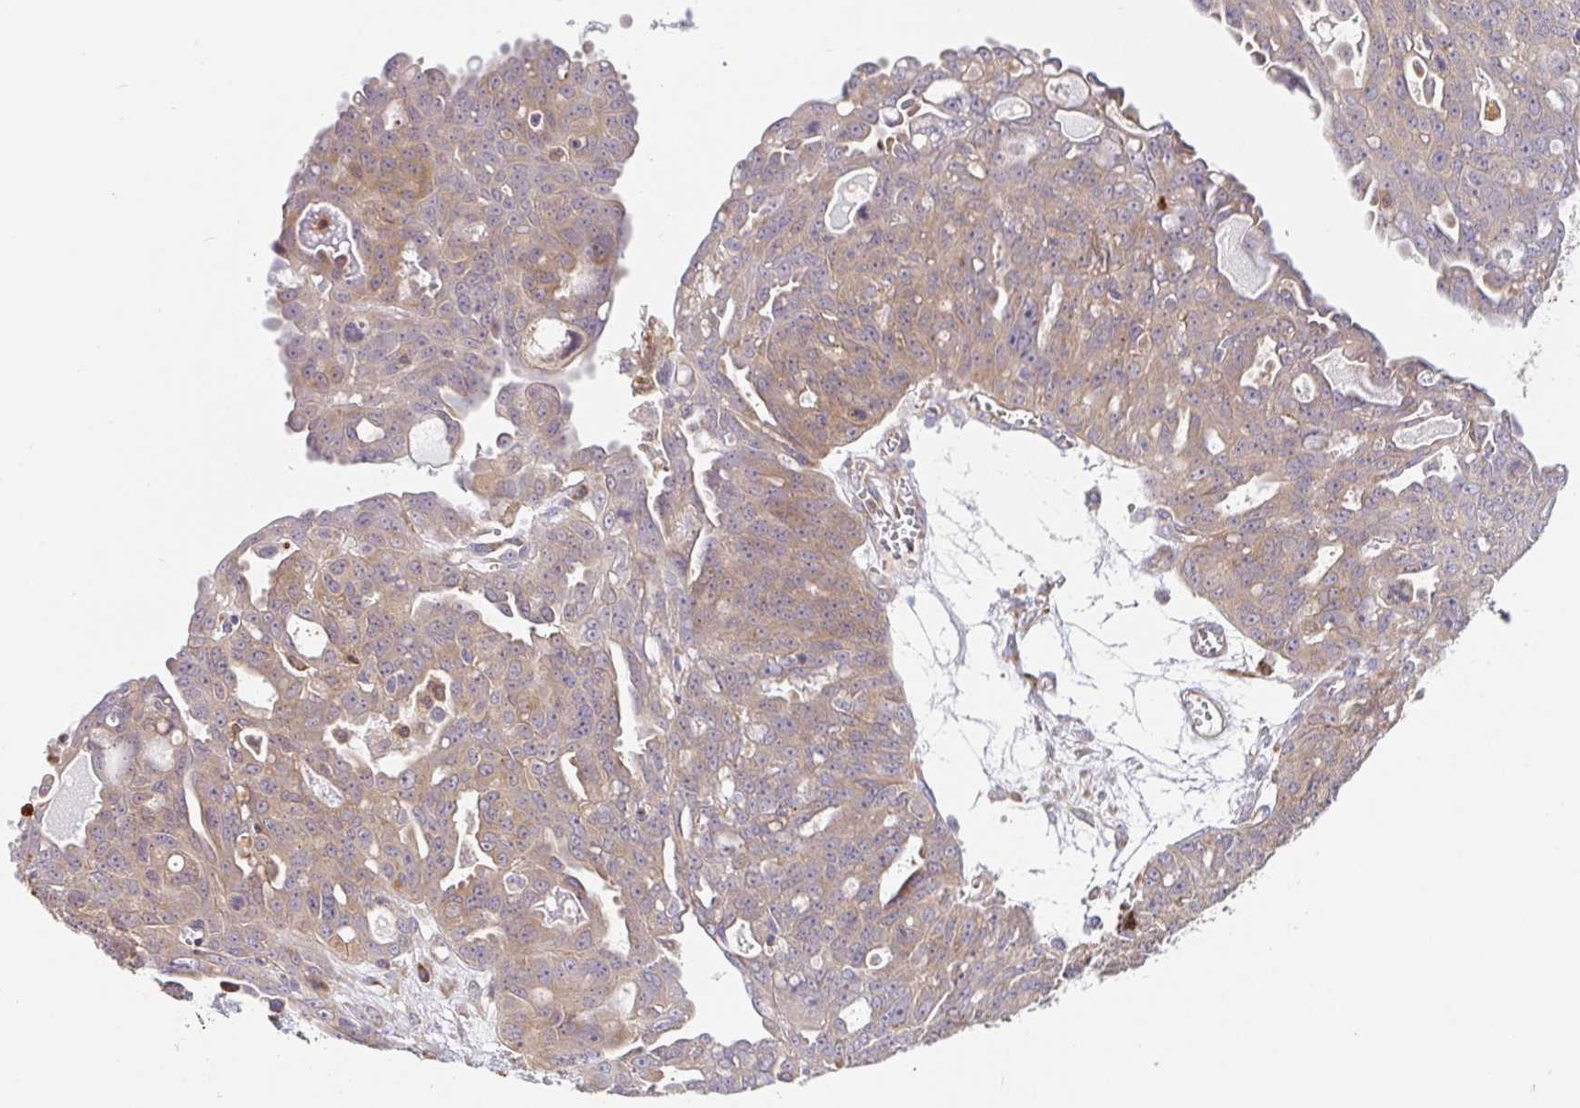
{"staining": {"intensity": "weak", "quantity": ">75%", "location": "cytoplasmic/membranous"}, "tissue": "ovarian cancer", "cell_type": "Tumor cells", "image_type": "cancer", "snomed": [{"axis": "morphology", "description": "Carcinoma, endometroid"}, {"axis": "topography", "description": "Ovary"}], "caption": "Weak cytoplasmic/membranous protein expression is appreciated in about >75% of tumor cells in endometroid carcinoma (ovarian). (Brightfield microscopy of DAB IHC at high magnification).", "gene": "PDPK1", "patient": {"sex": "female", "age": 70}}